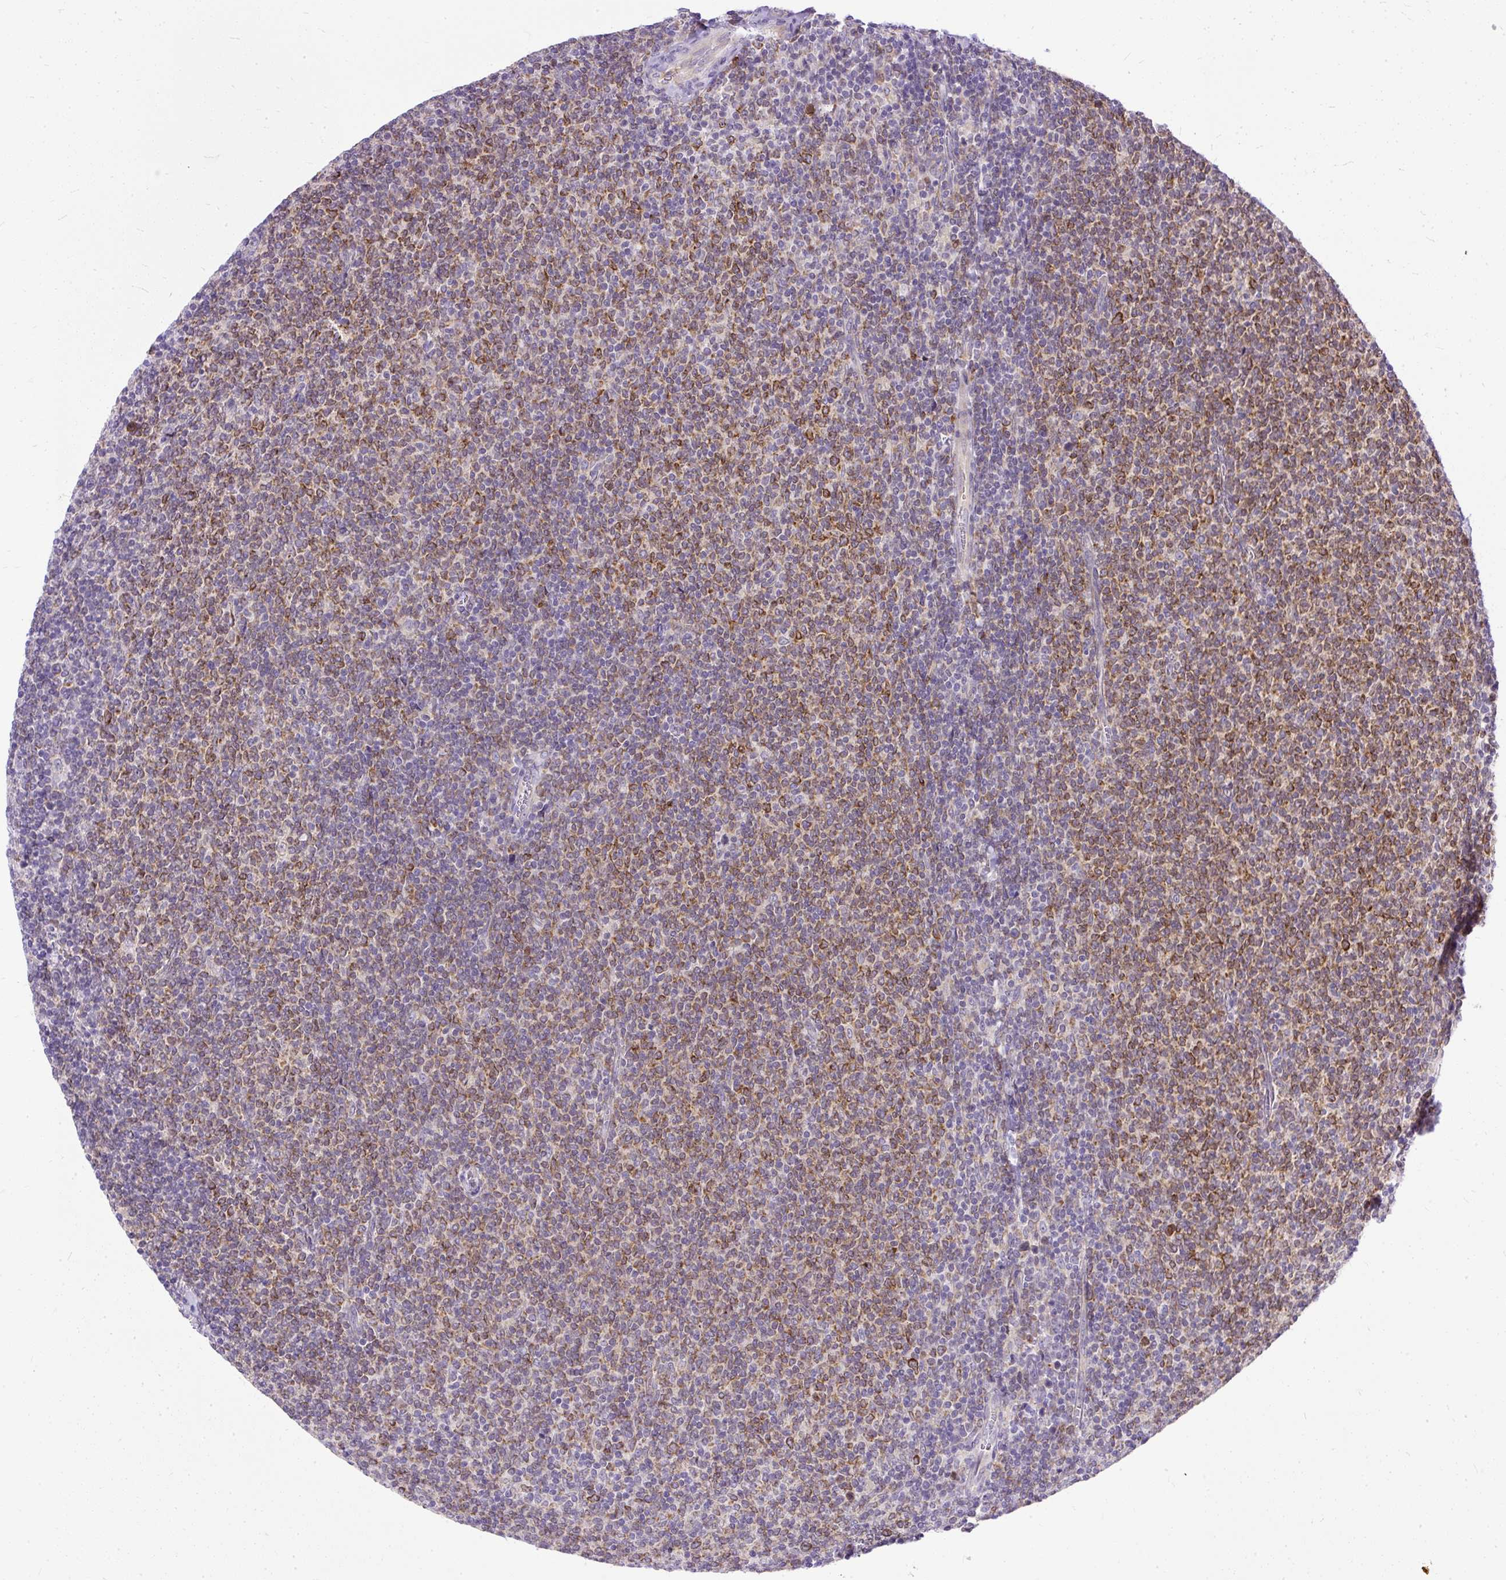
{"staining": {"intensity": "moderate", "quantity": ">75%", "location": "cytoplasmic/membranous"}, "tissue": "lymphoma", "cell_type": "Tumor cells", "image_type": "cancer", "snomed": [{"axis": "morphology", "description": "Malignant lymphoma, non-Hodgkin's type, Low grade"}, {"axis": "topography", "description": "Lymph node"}], "caption": "A photomicrograph showing moderate cytoplasmic/membranous staining in about >75% of tumor cells in malignant lymphoma, non-Hodgkin's type (low-grade), as visualized by brown immunohistochemical staining.", "gene": "AMFR", "patient": {"sex": "male", "age": 52}}